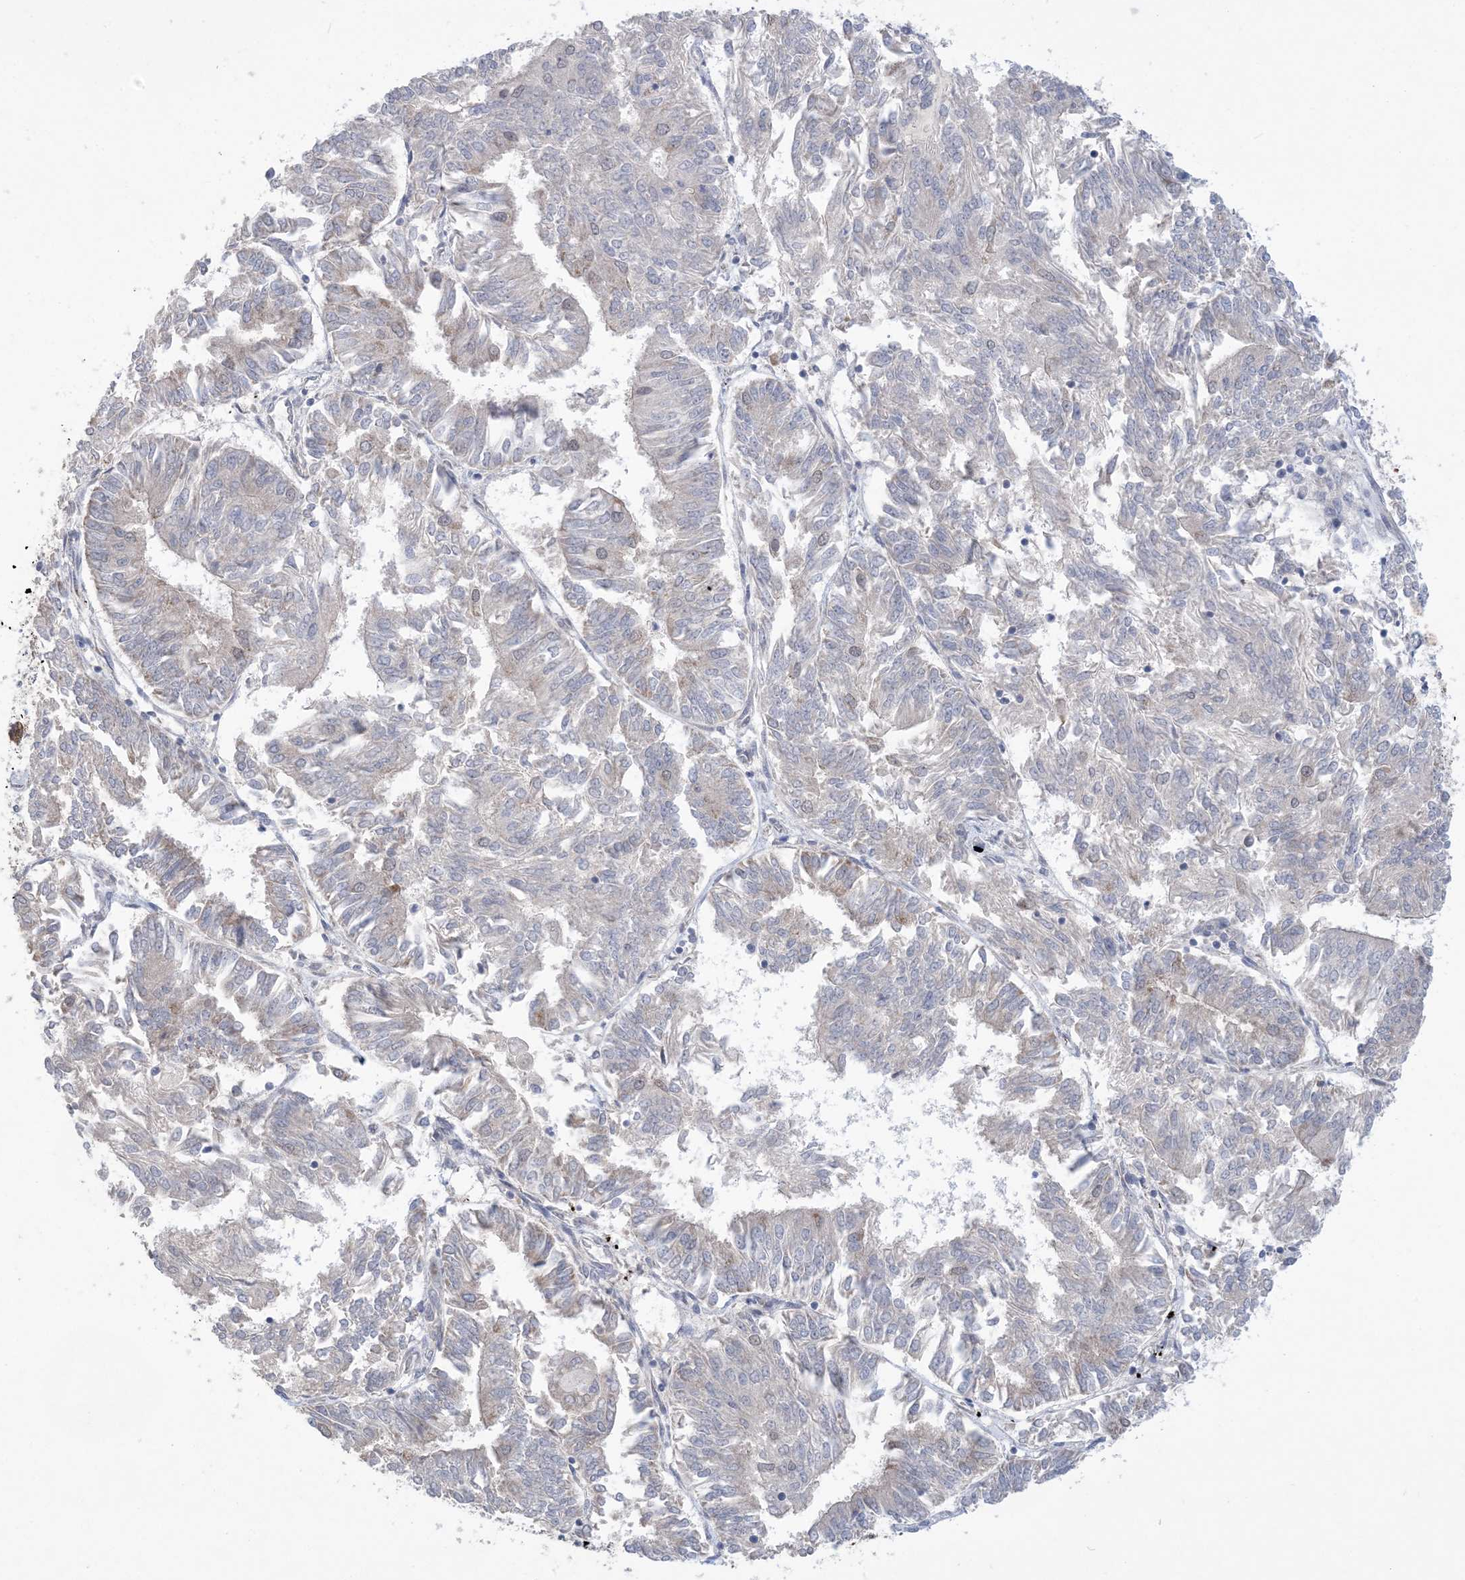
{"staining": {"intensity": "negative", "quantity": "none", "location": "none"}, "tissue": "endometrial cancer", "cell_type": "Tumor cells", "image_type": "cancer", "snomed": [{"axis": "morphology", "description": "Adenocarcinoma, NOS"}, {"axis": "topography", "description": "Endometrium"}], "caption": "Adenocarcinoma (endometrial) stained for a protein using immunohistochemistry (IHC) demonstrates no expression tumor cells.", "gene": "TRMT10C", "patient": {"sex": "female", "age": 58}}